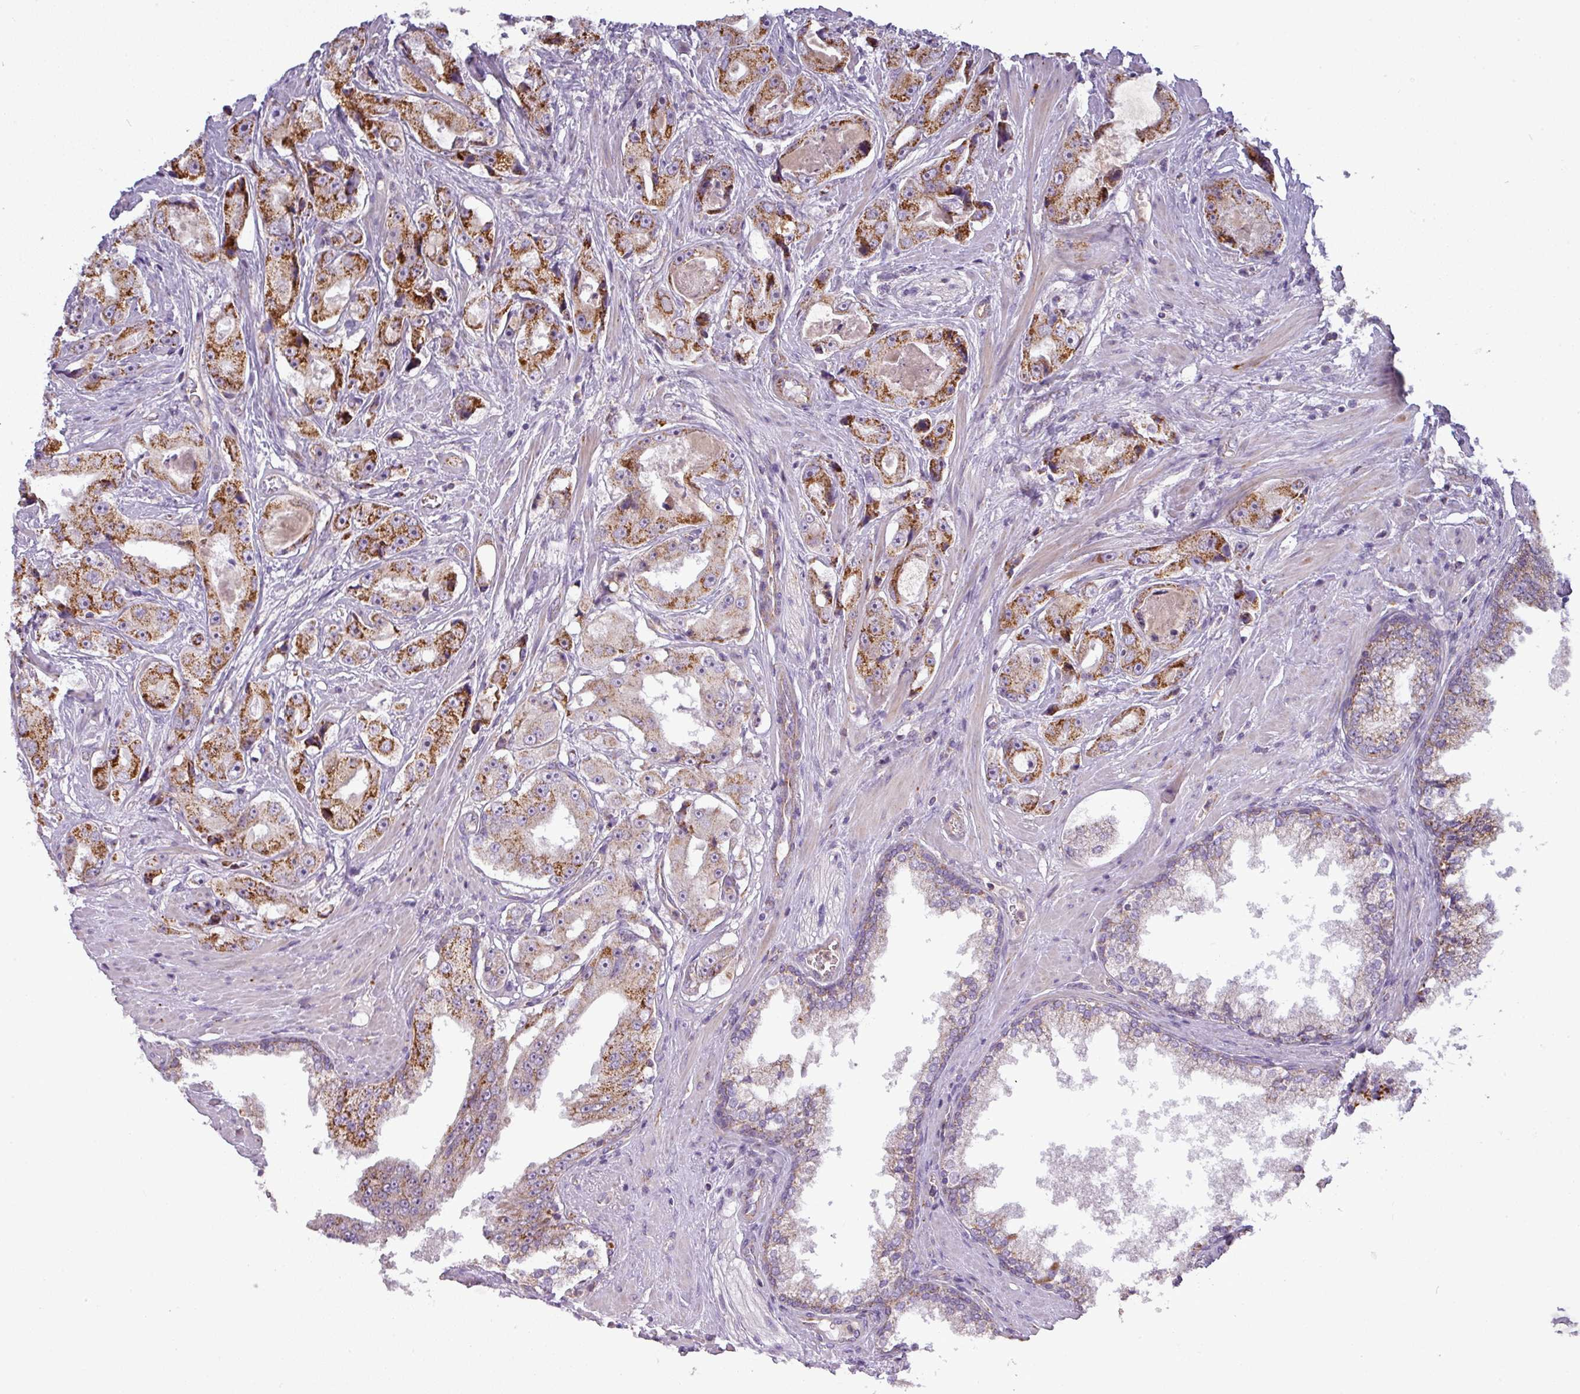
{"staining": {"intensity": "moderate", "quantity": ">75%", "location": "cytoplasmic/membranous"}, "tissue": "prostate cancer", "cell_type": "Tumor cells", "image_type": "cancer", "snomed": [{"axis": "morphology", "description": "Adenocarcinoma, High grade"}, {"axis": "topography", "description": "Prostate"}], "caption": "Immunohistochemistry (IHC) image of neoplastic tissue: human adenocarcinoma (high-grade) (prostate) stained using immunohistochemistry (IHC) displays medium levels of moderate protein expression localized specifically in the cytoplasmic/membranous of tumor cells, appearing as a cytoplasmic/membranous brown color.", "gene": "PNMA6A", "patient": {"sex": "male", "age": 73}}